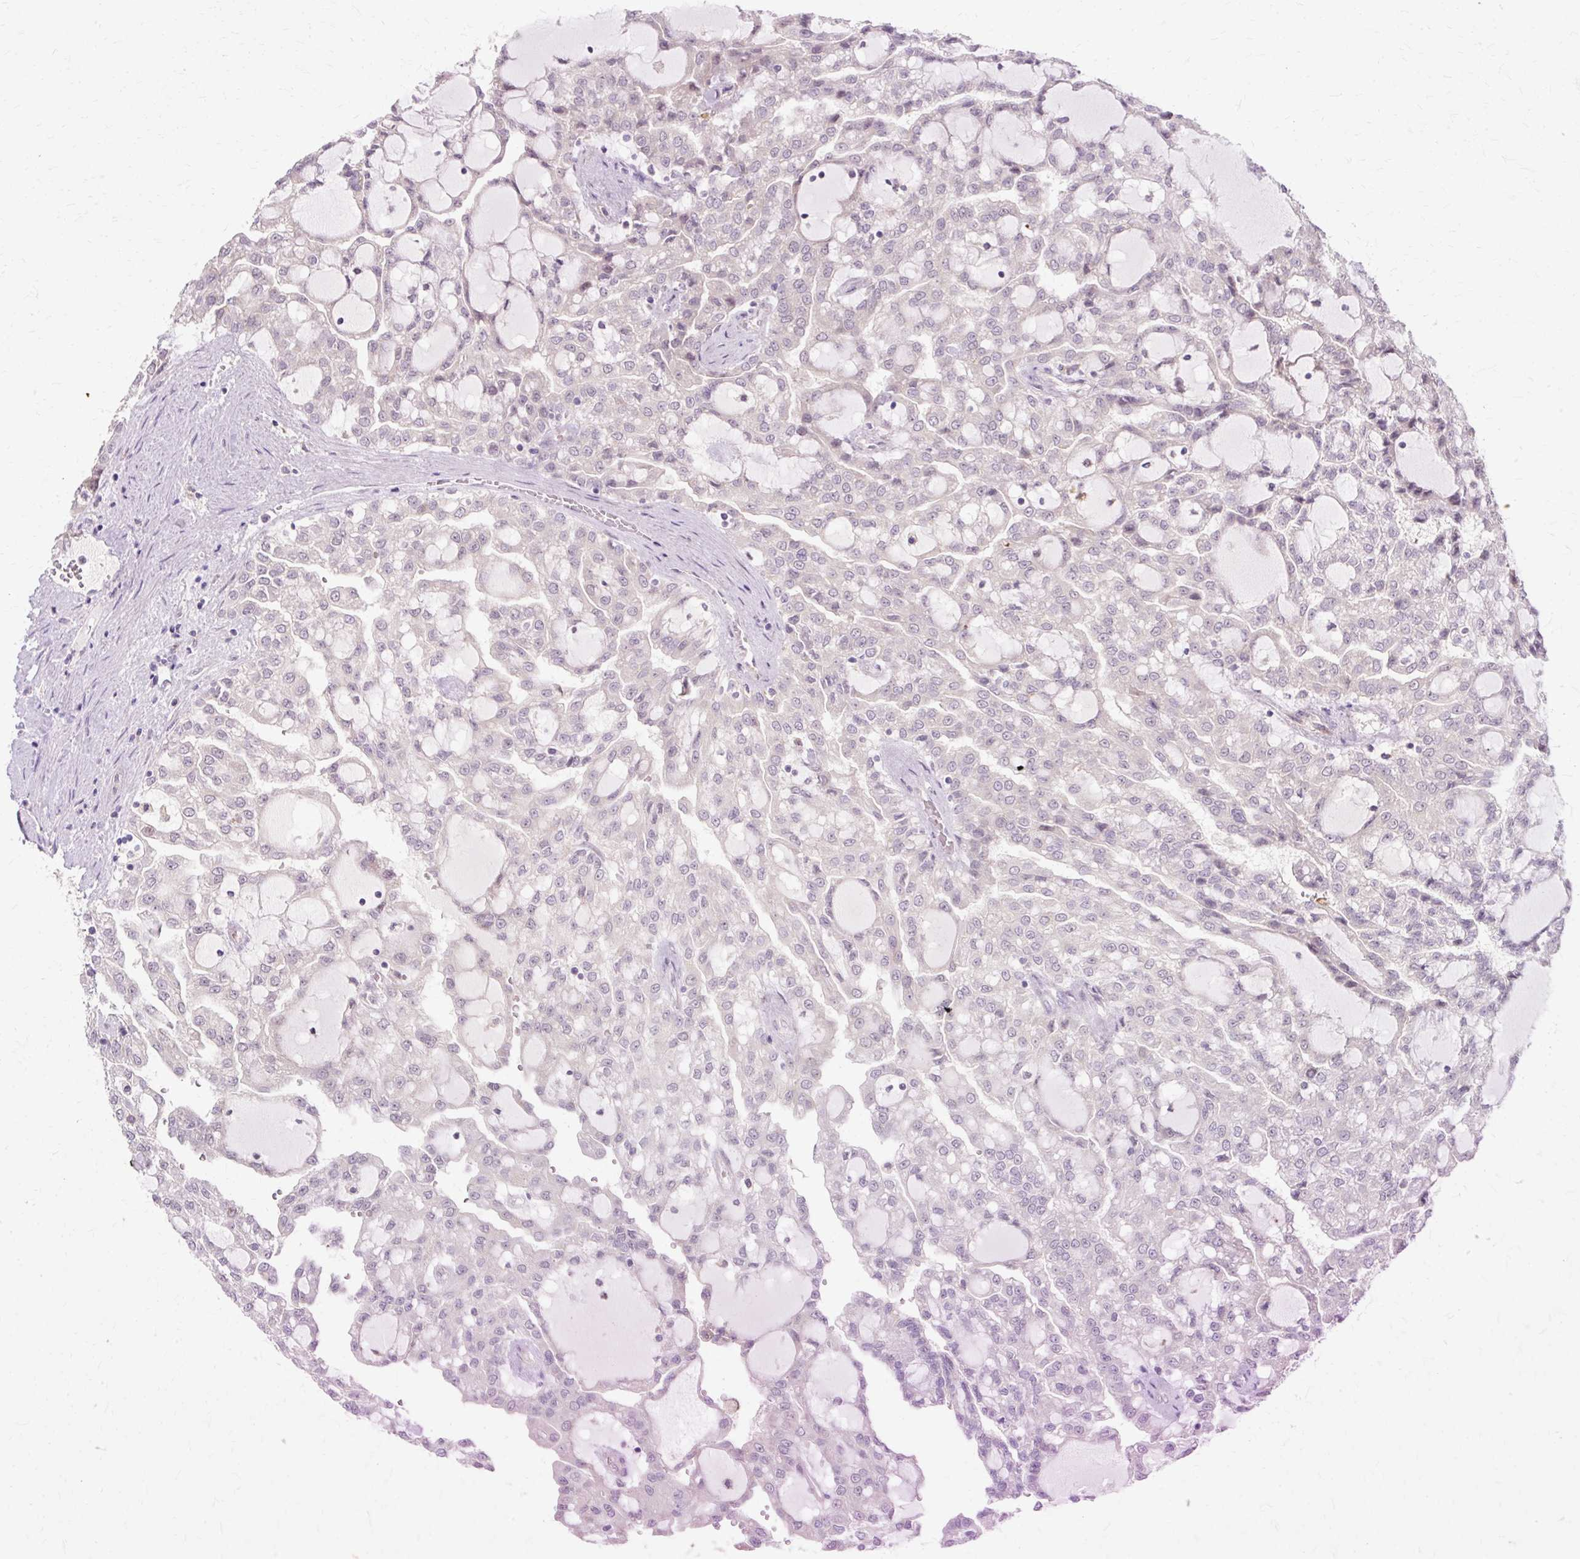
{"staining": {"intensity": "negative", "quantity": "none", "location": "none"}, "tissue": "renal cancer", "cell_type": "Tumor cells", "image_type": "cancer", "snomed": [{"axis": "morphology", "description": "Adenocarcinoma, NOS"}, {"axis": "topography", "description": "Kidney"}], "caption": "A histopathology image of human adenocarcinoma (renal) is negative for staining in tumor cells.", "gene": "GEMIN2", "patient": {"sex": "male", "age": 63}}